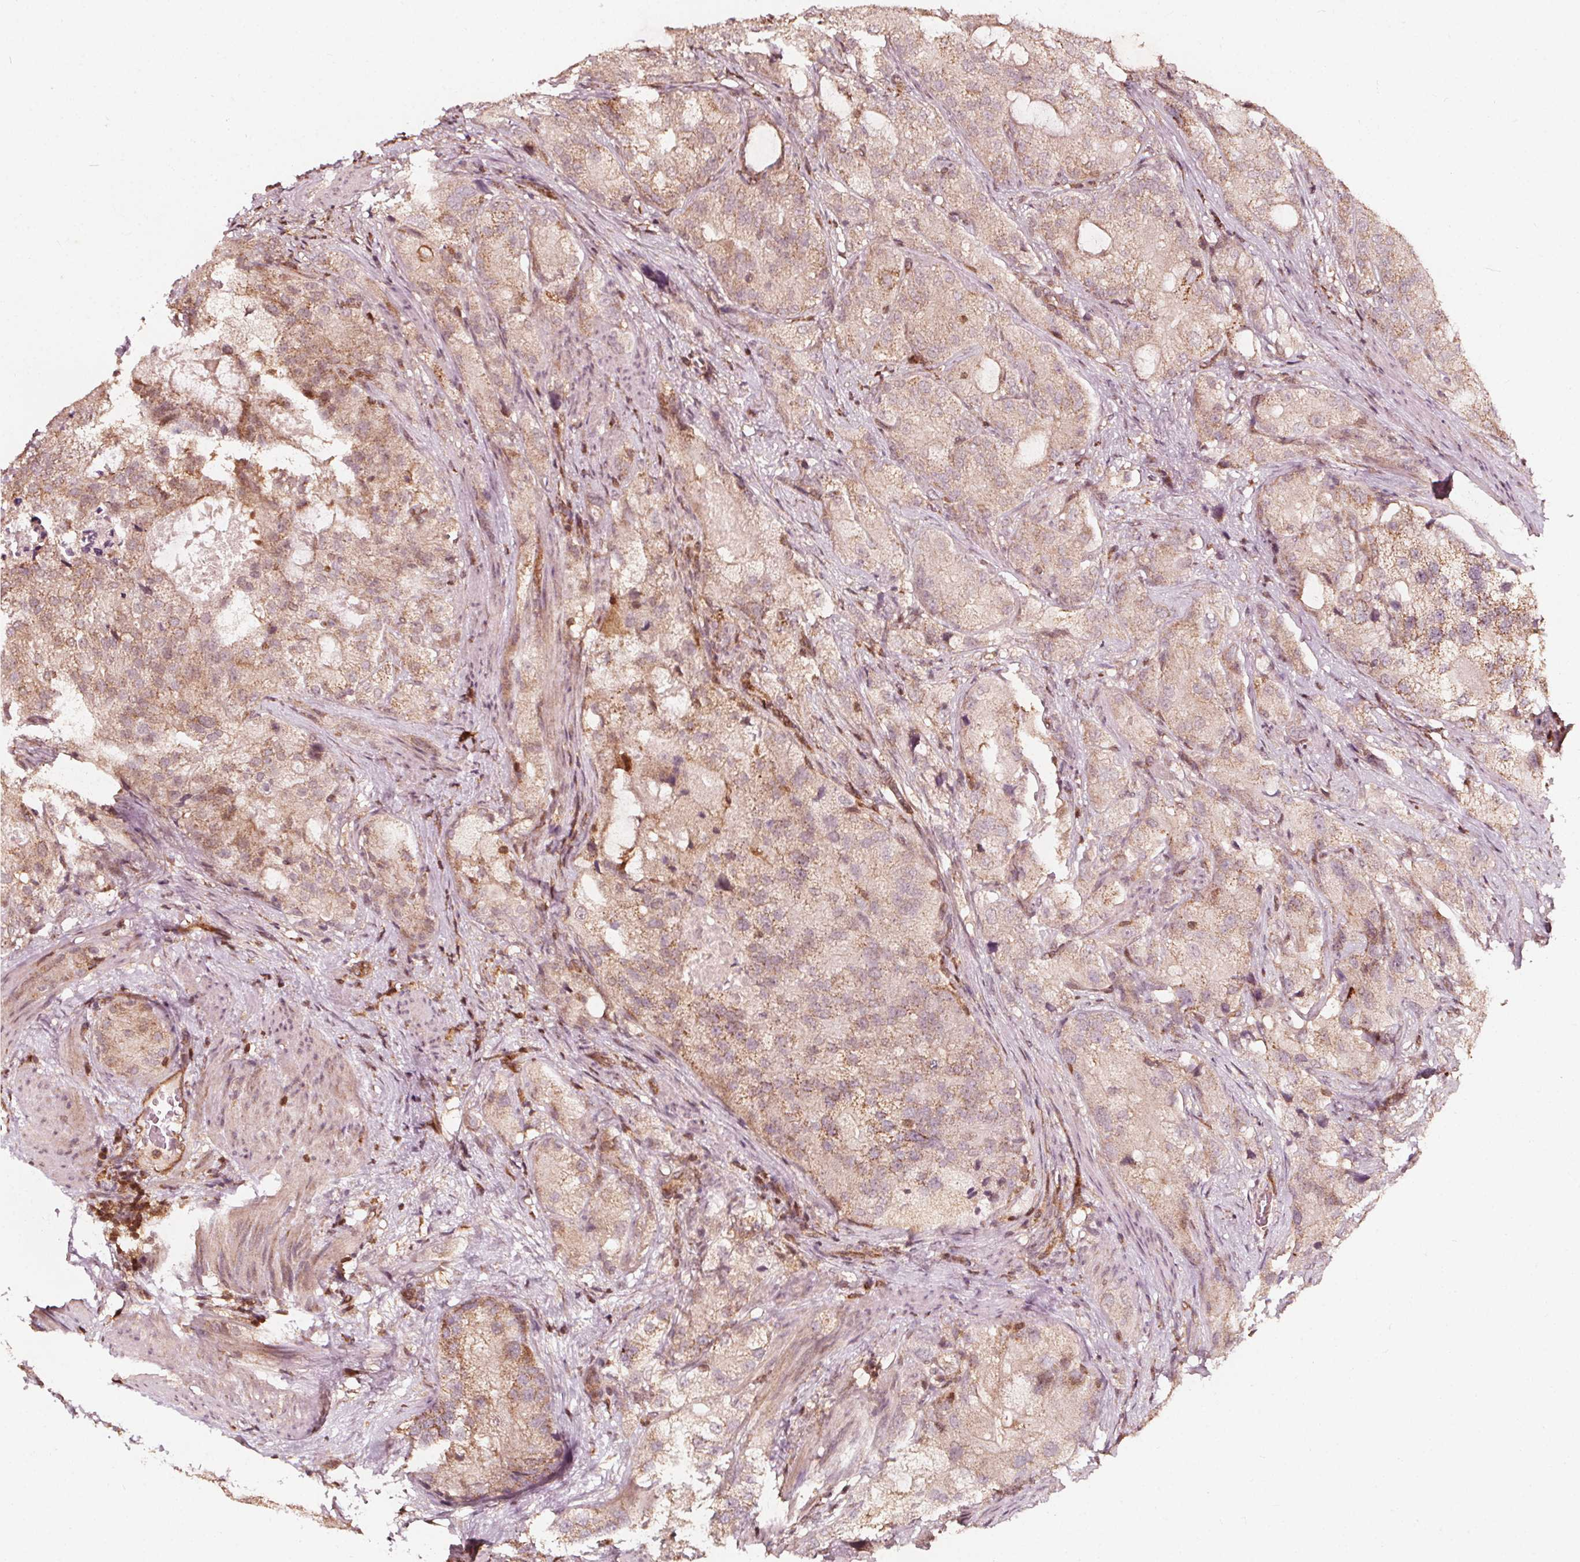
{"staining": {"intensity": "weak", "quantity": ">75%", "location": "cytoplasmic/membranous"}, "tissue": "prostate cancer", "cell_type": "Tumor cells", "image_type": "cancer", "snomed": [{"axis": "morphology", "description": "Adenocarcinoma, High grade"}, {"axis": "topography", "description": "Prostate"}], "caption": "A high-resolution photomicrograph shows immunohistochemistry (IHC) staining of prostate cancer (high-grade adenocarcinoma), which reveals weak cytoplasmic/membranous positivity in about >75% of tumor cells.", "gene": "AIP", "patient": {"sex": "male", "age": 70}}